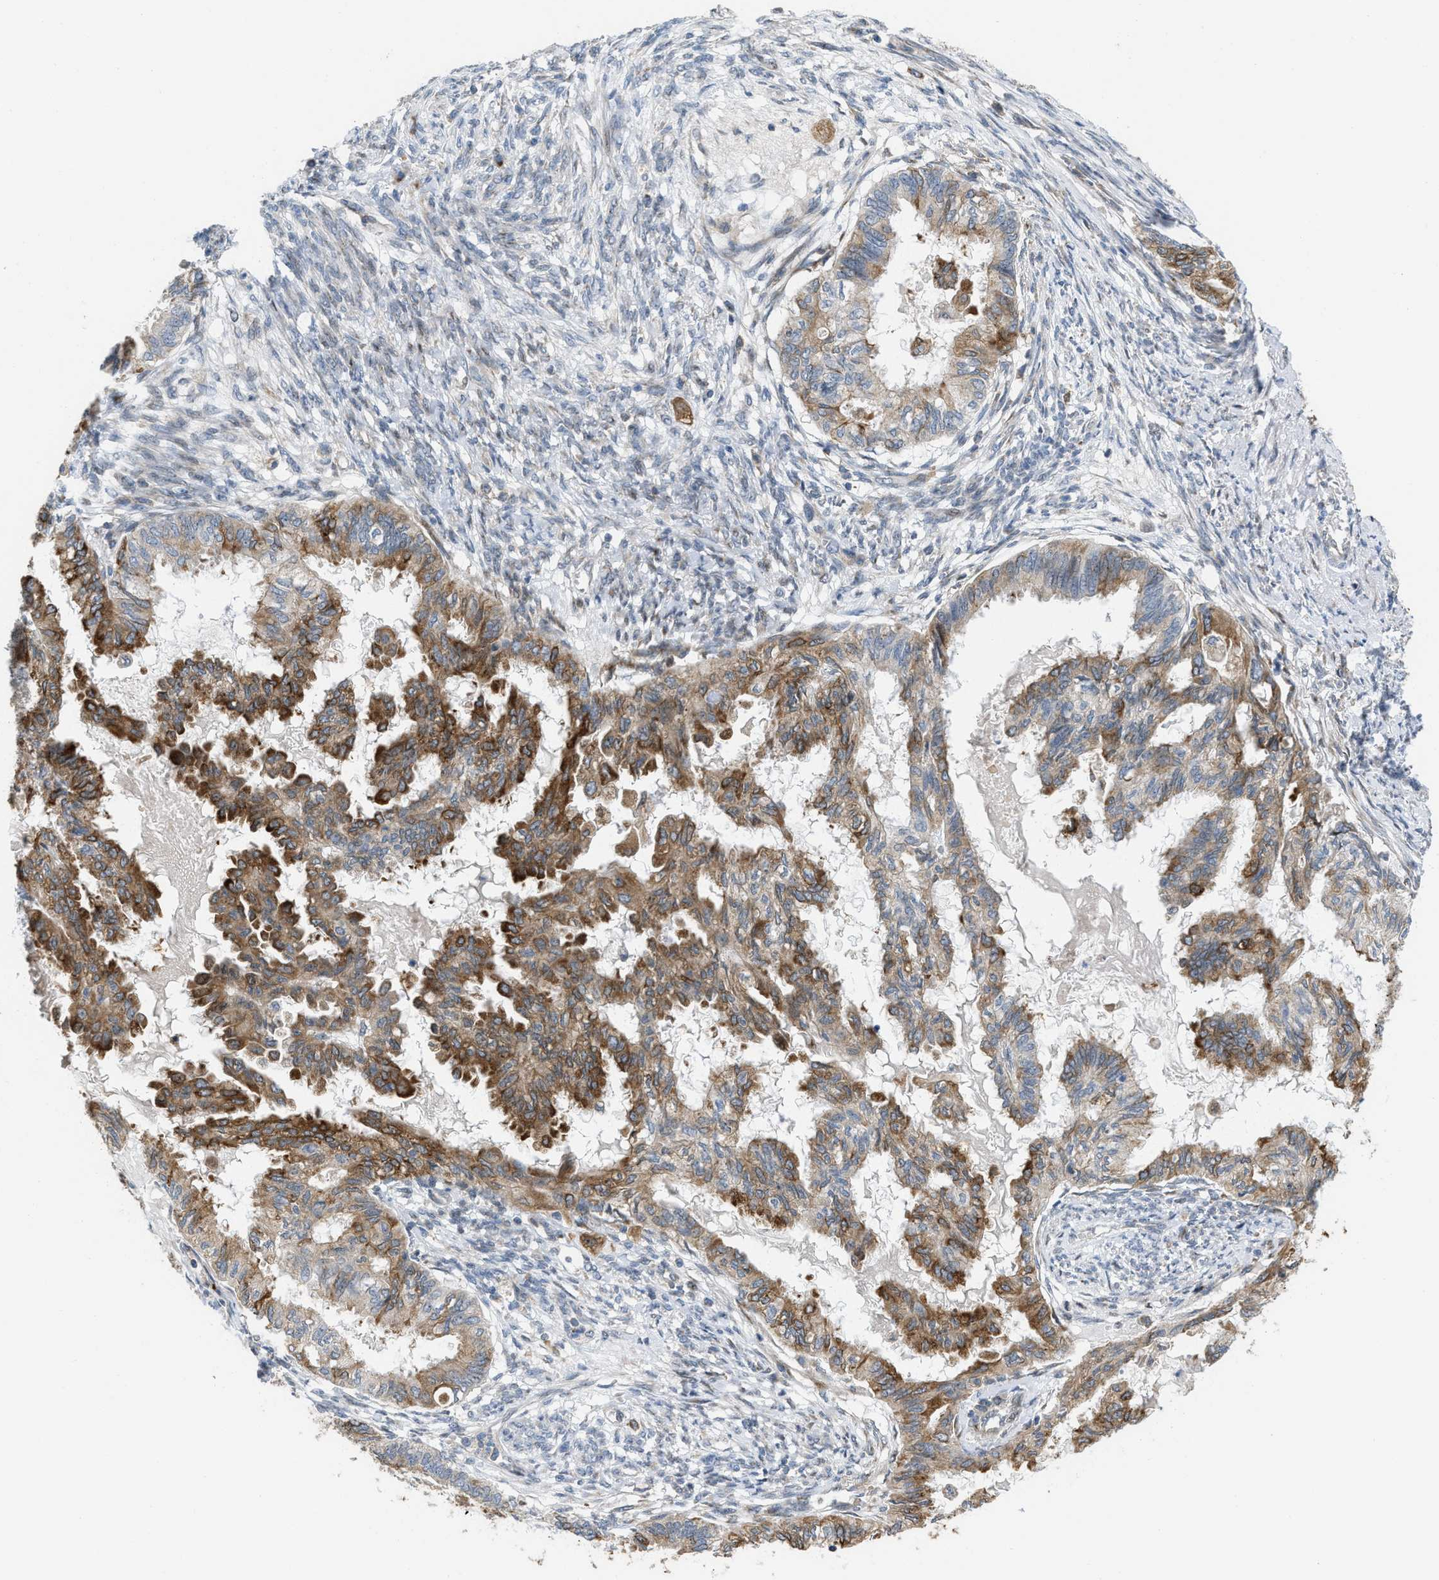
{"staining": {"intensity": "moderate", "quantity": ">75%", "location": "cytoplasmic/membranous"}, "tissue": "cervical cancer", "cell_type": "Tumor cells", "image_type": "cancer", "snomed": [{"axis": "morphology", "description": "Normal tissue, NOS"}, {"axis": "morphology", "description": "Adenocarcinoma, NOS"}, {"axis": "topography", "description": "Cervix"}, {"axis": "topography", "description": "Endometrium"}], "caption": "A photomicrograph of human cervical cancer stained for a protein reveals moderate cytoplasmic/membranous brown staining in tumor cells.", "gene": "DIPK1A", "patient": {"sex": "female", "age": 86}}